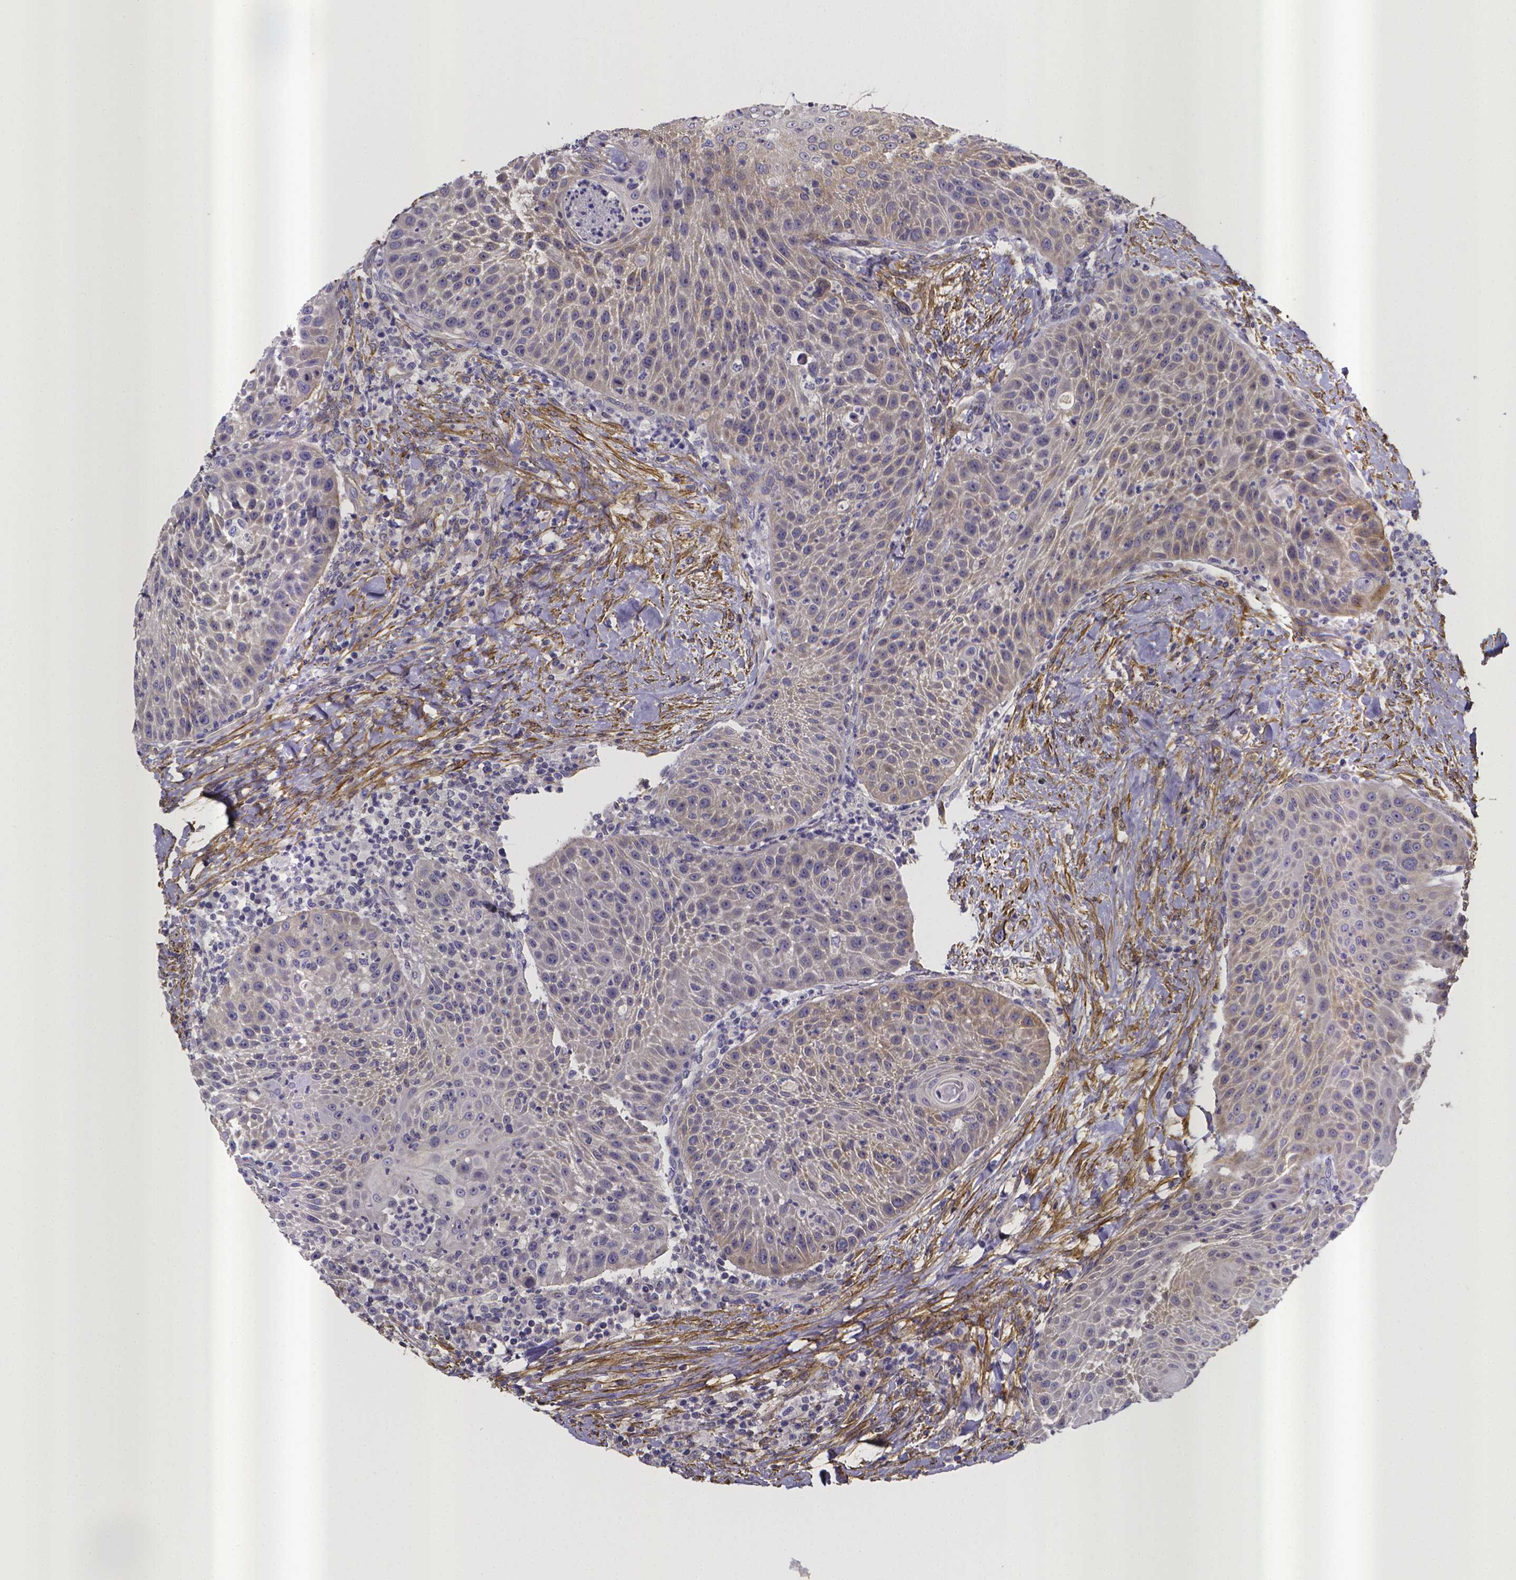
{"staining": {"intensity": "negative", "quantity": "none", "location": "none"}, "tissue": "head and neck cancer", "cell_type": "Tumor cells", "image_type": "cancer", "snomed": [{"axis": "morphology", "description": "Squamous cell carcinoma, NOS"}, {"axis": "topography", "description": "Head-Neck"}], "caption": "A micrograph of human head and neck squamous cell carcinoma is negative for staining in tumor cells. Nuclei are stained in blue.", "gene": "RERG", "patient": {"sex": "male", "age": 69}}